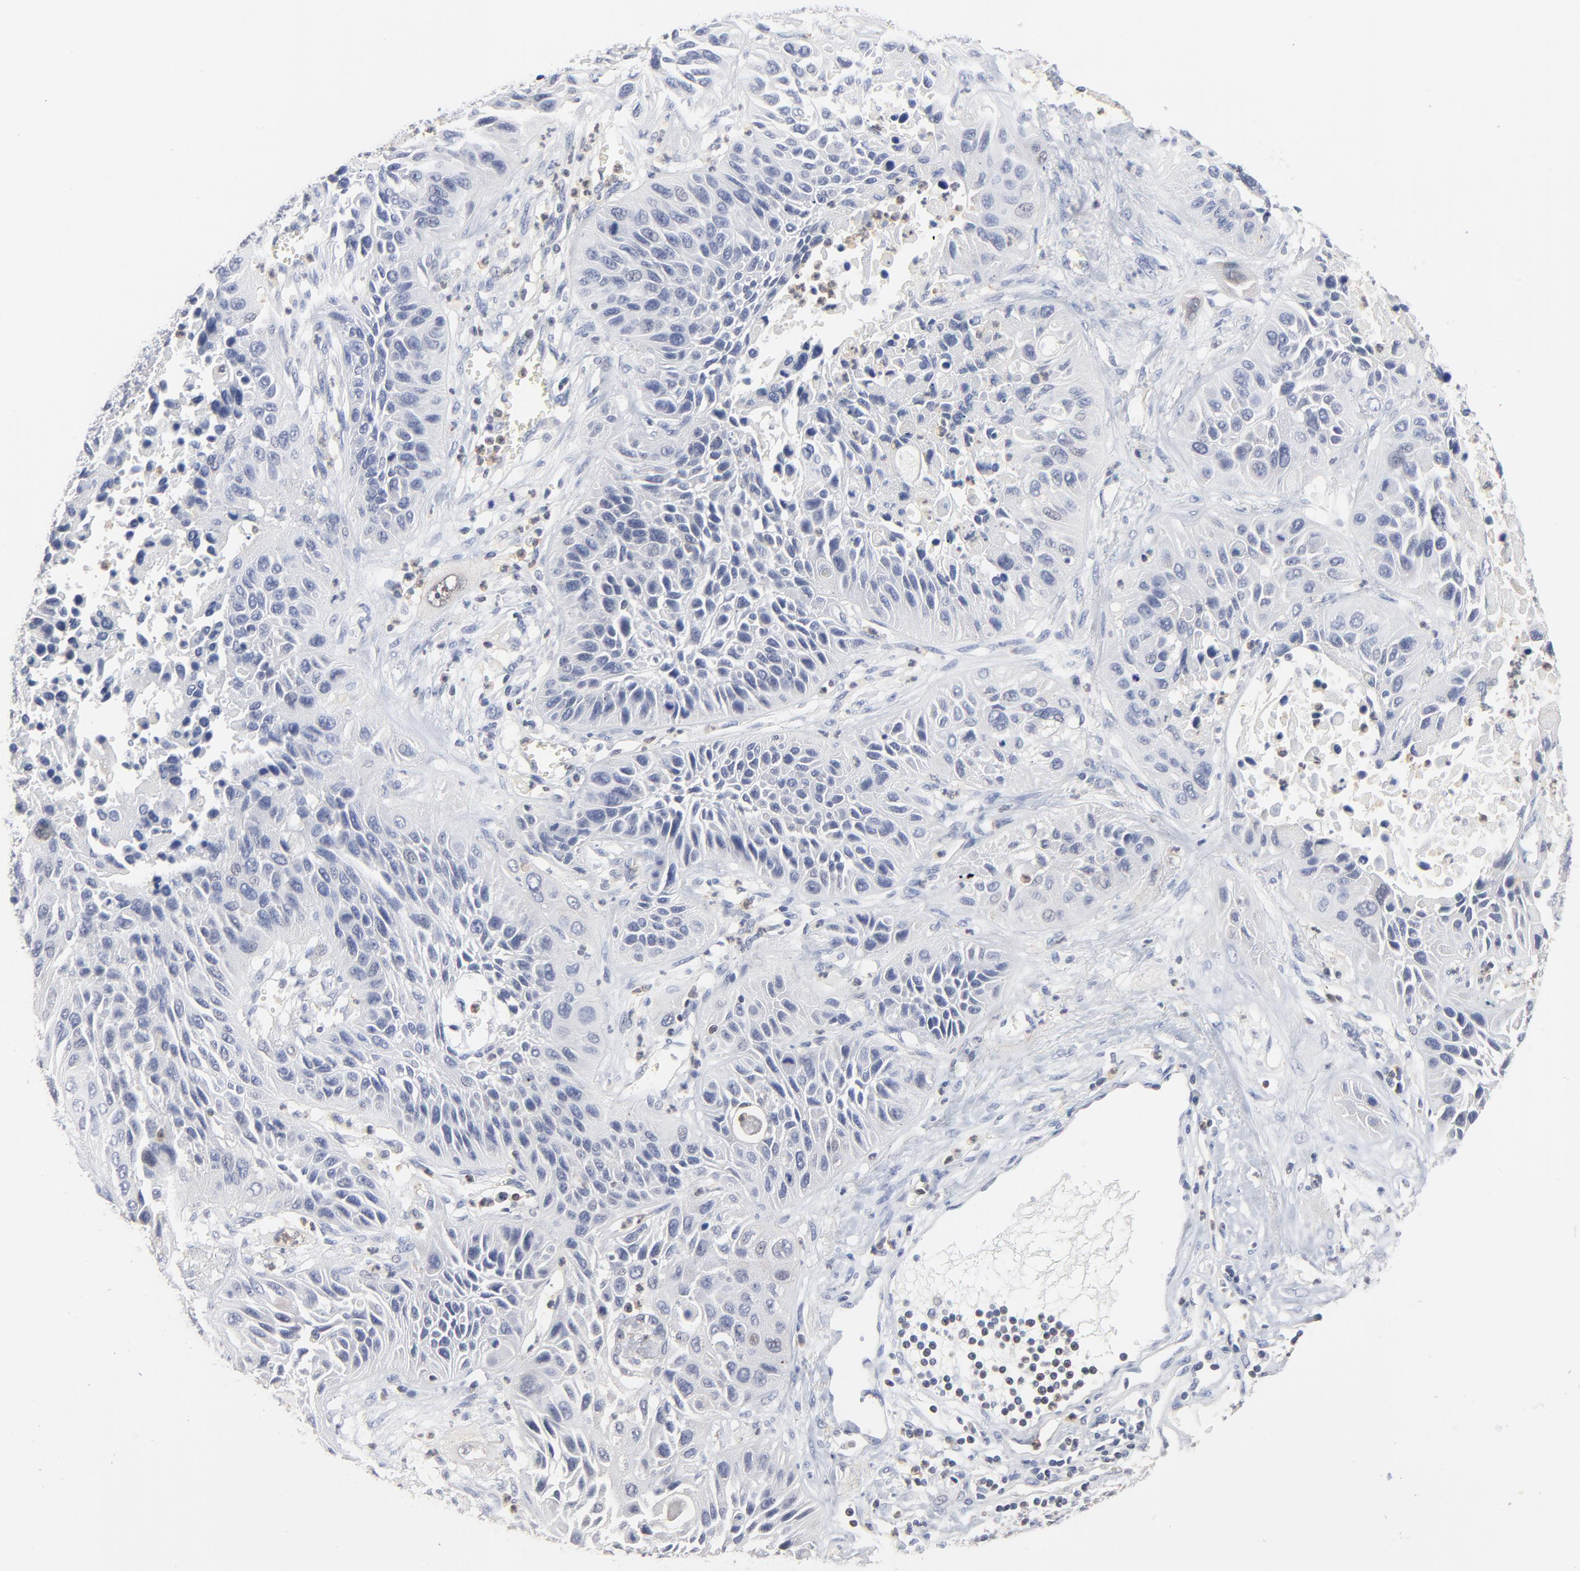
{"staining": {"intensity": "negative", "quantity": "none", "location": "none"}, "tissue": "lung cancer", "cell_type": "Tumor cells", "image_type": "cancer", "snomed": [{"axis": "morphology", "description": "Squamous cell carcinoma, NOS"}, {"axis": "topography", "description": "Lung"}], "caption": "The micrograph displays no staining of tumor cells in lung squamous cell carcinoma.", "gene": "CAB39L", "patient": {"sex": "female", "age": 76}}